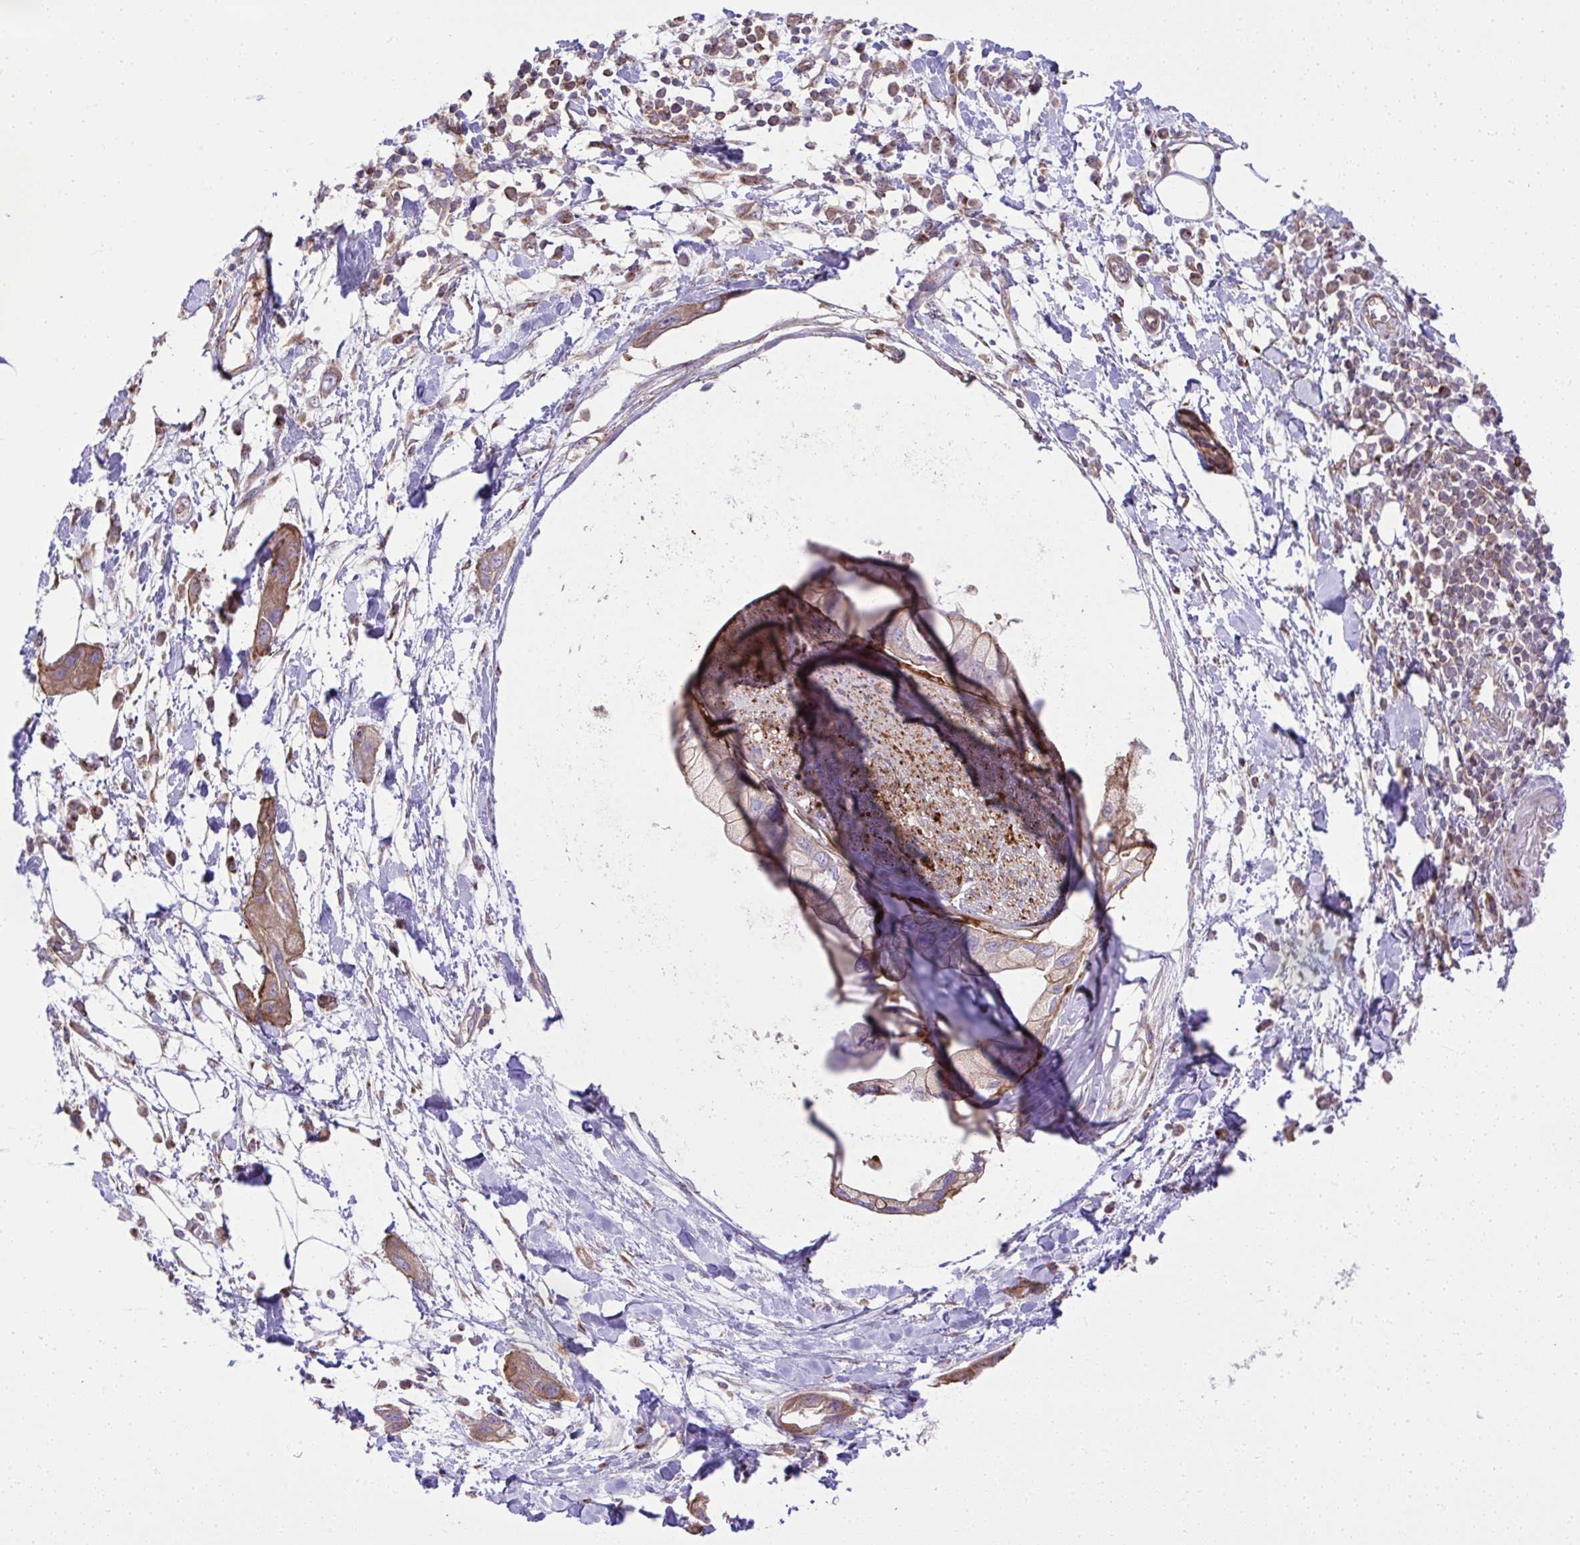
{"staining": {"intensity": "moderate", "quantity": ">75%", "location": "cytoplasmic/membranous"}, "tissue": "pancreatic cancer", "cell_type": "Tumor cells", "image_type": "cancer", "snomed": [{"axis": "morphology", "description": "Adenocarcinoma, NOS"}, {"axis": "topography", "description": "Pancreas"}], "caption": "Immunohistochemistry image of pancreatic adenocarcinoma stained for a protein (brown), which demonstrates medium levels of moderate cytoplasmic/membranous expression in about >75% of tumor cells.", "gene": "NMNAT3", "patient": {"sex": "female", "age": 73}}